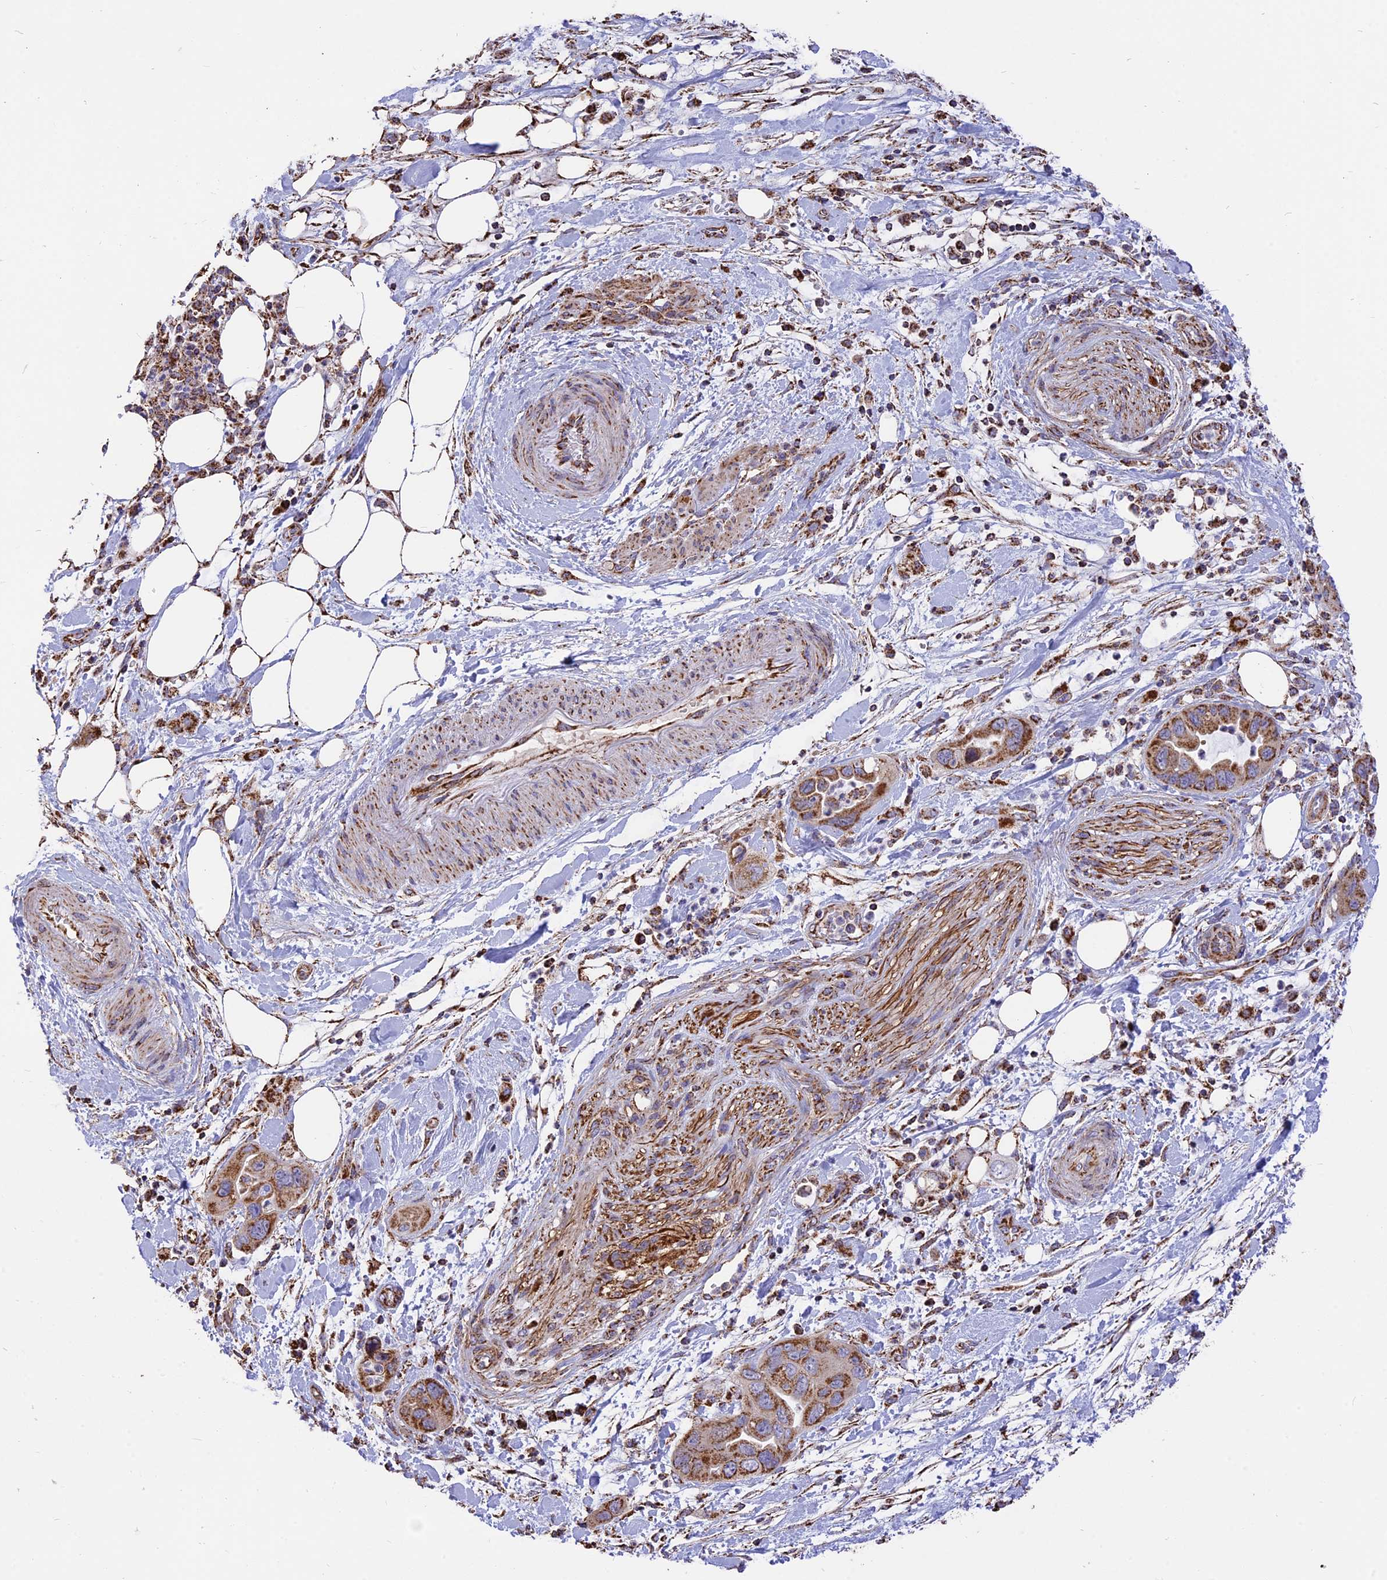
{"staining": {"intensity": "moderate", "quantity": "25%-75%", "location": "cytoplasmic/membranous"}, "tissue": "pancreatic cancer", "cell_type": "Tumor cells", "image_type": "cancer", "snomed": [{"axis": "morphology", "description": "Adenocarcinoma, NOS"}, {"axis": "topography", "description": "Pancreas"}], "caption": "Immunohistochemistry (DAB (3,3'-diaminobenzidine)) staining of human pancreatic cancer displays moderate cytoplasmic/membranous protein staining in approximately 25%-75% of tumor cells.", "gene": "TTC4", "patient": {"sex": "female", "age": 71}}